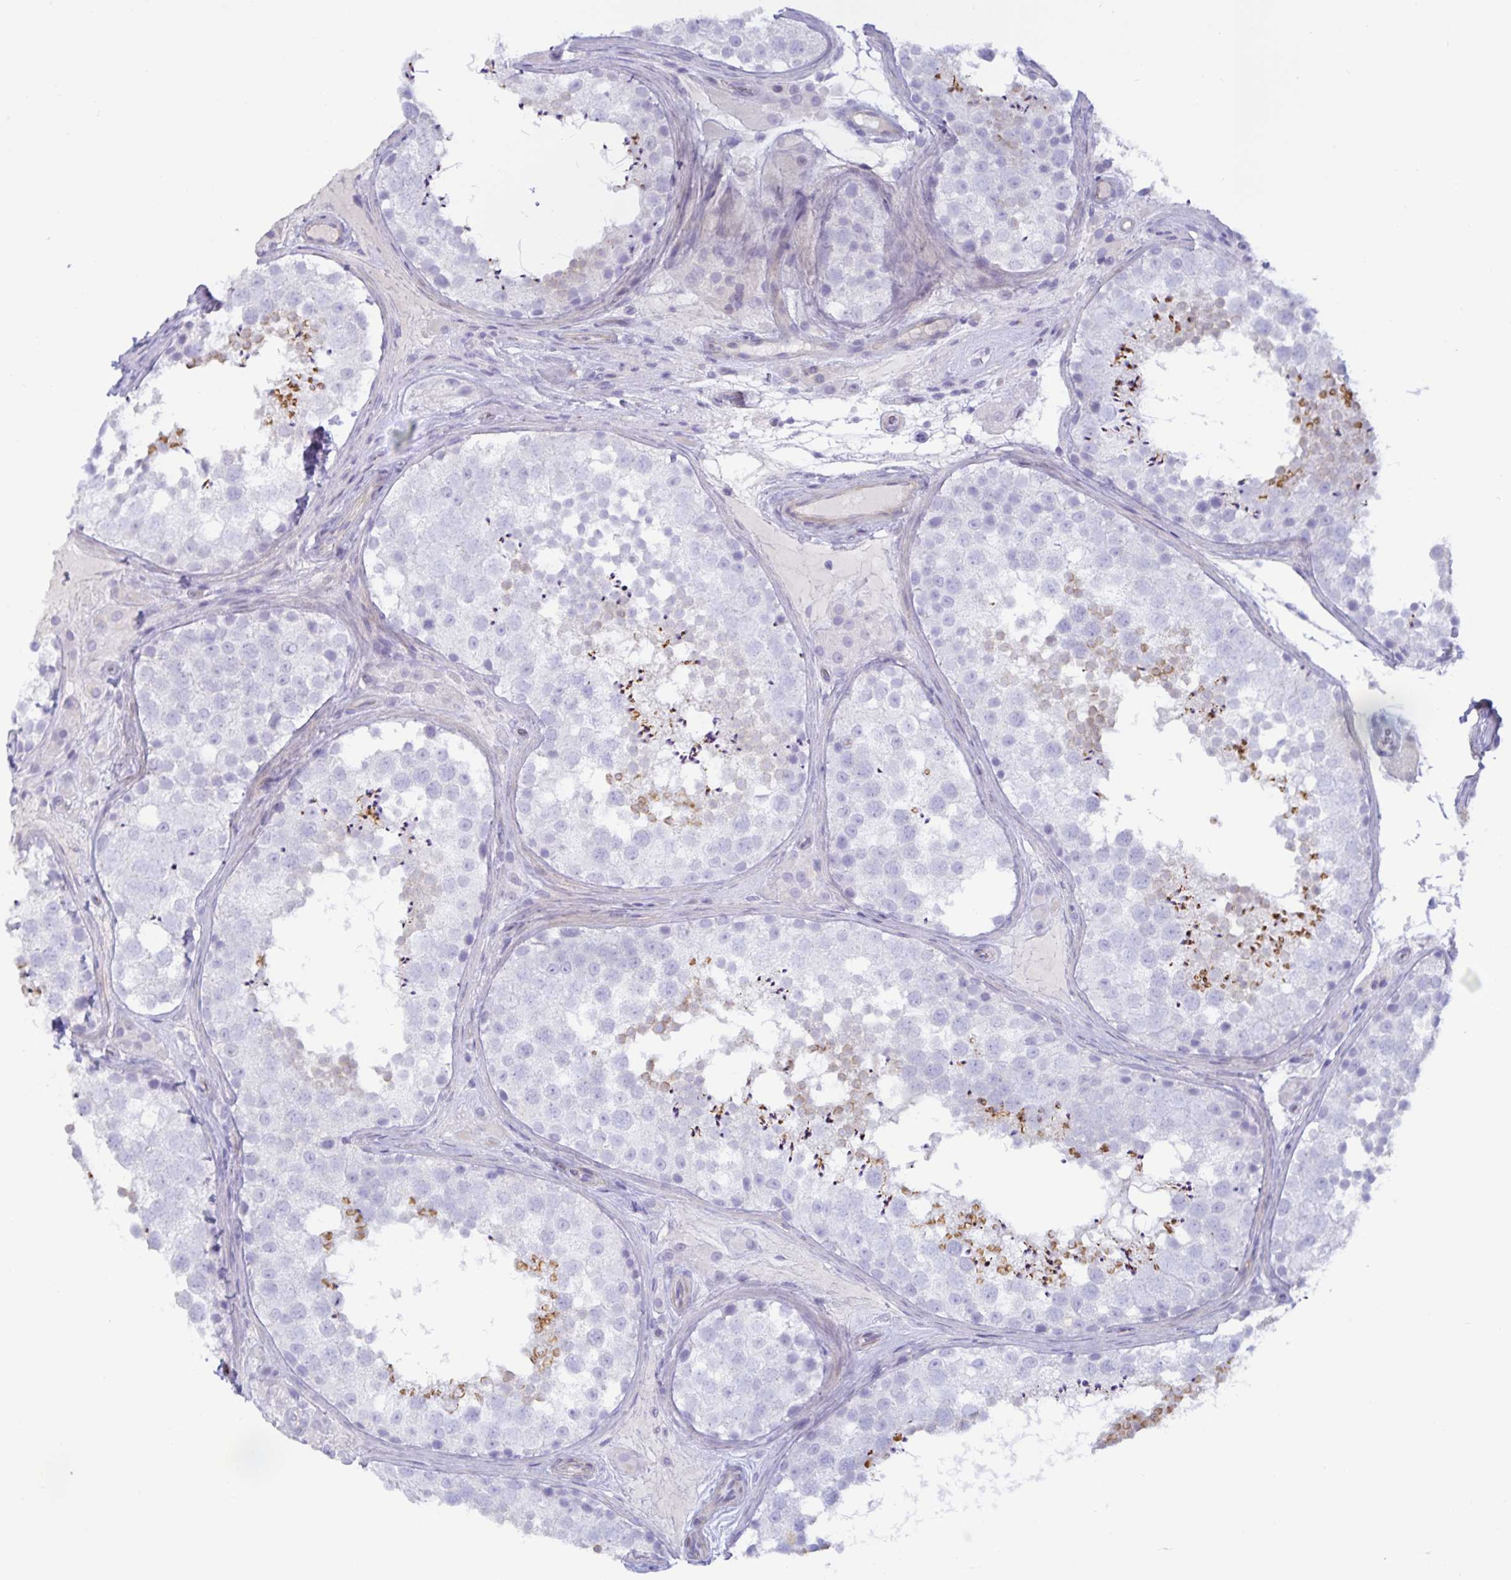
{"staining": {"intensity": "strong", "quantity": "<25%", "location": "cytoplasmic/membranous"}, "tissue": "testis", "cell_type": "Cells in seminiferous ducts", "image_type": "normal", "snomed": [{"axis": "morphology", "description": "Normal tissue, NOS"}, {"axis": "topography", "description": "Testis"}], "caption": "This micrograph reveals immunohistochemistry (IHC) staining of unremarkable testis, with medium strong cytoplasmic/membranous positivity in about <25% of cells in seminiferous ducts.", "gene": "SPAG4", "patient": {"sex": "male", "age": 41}}